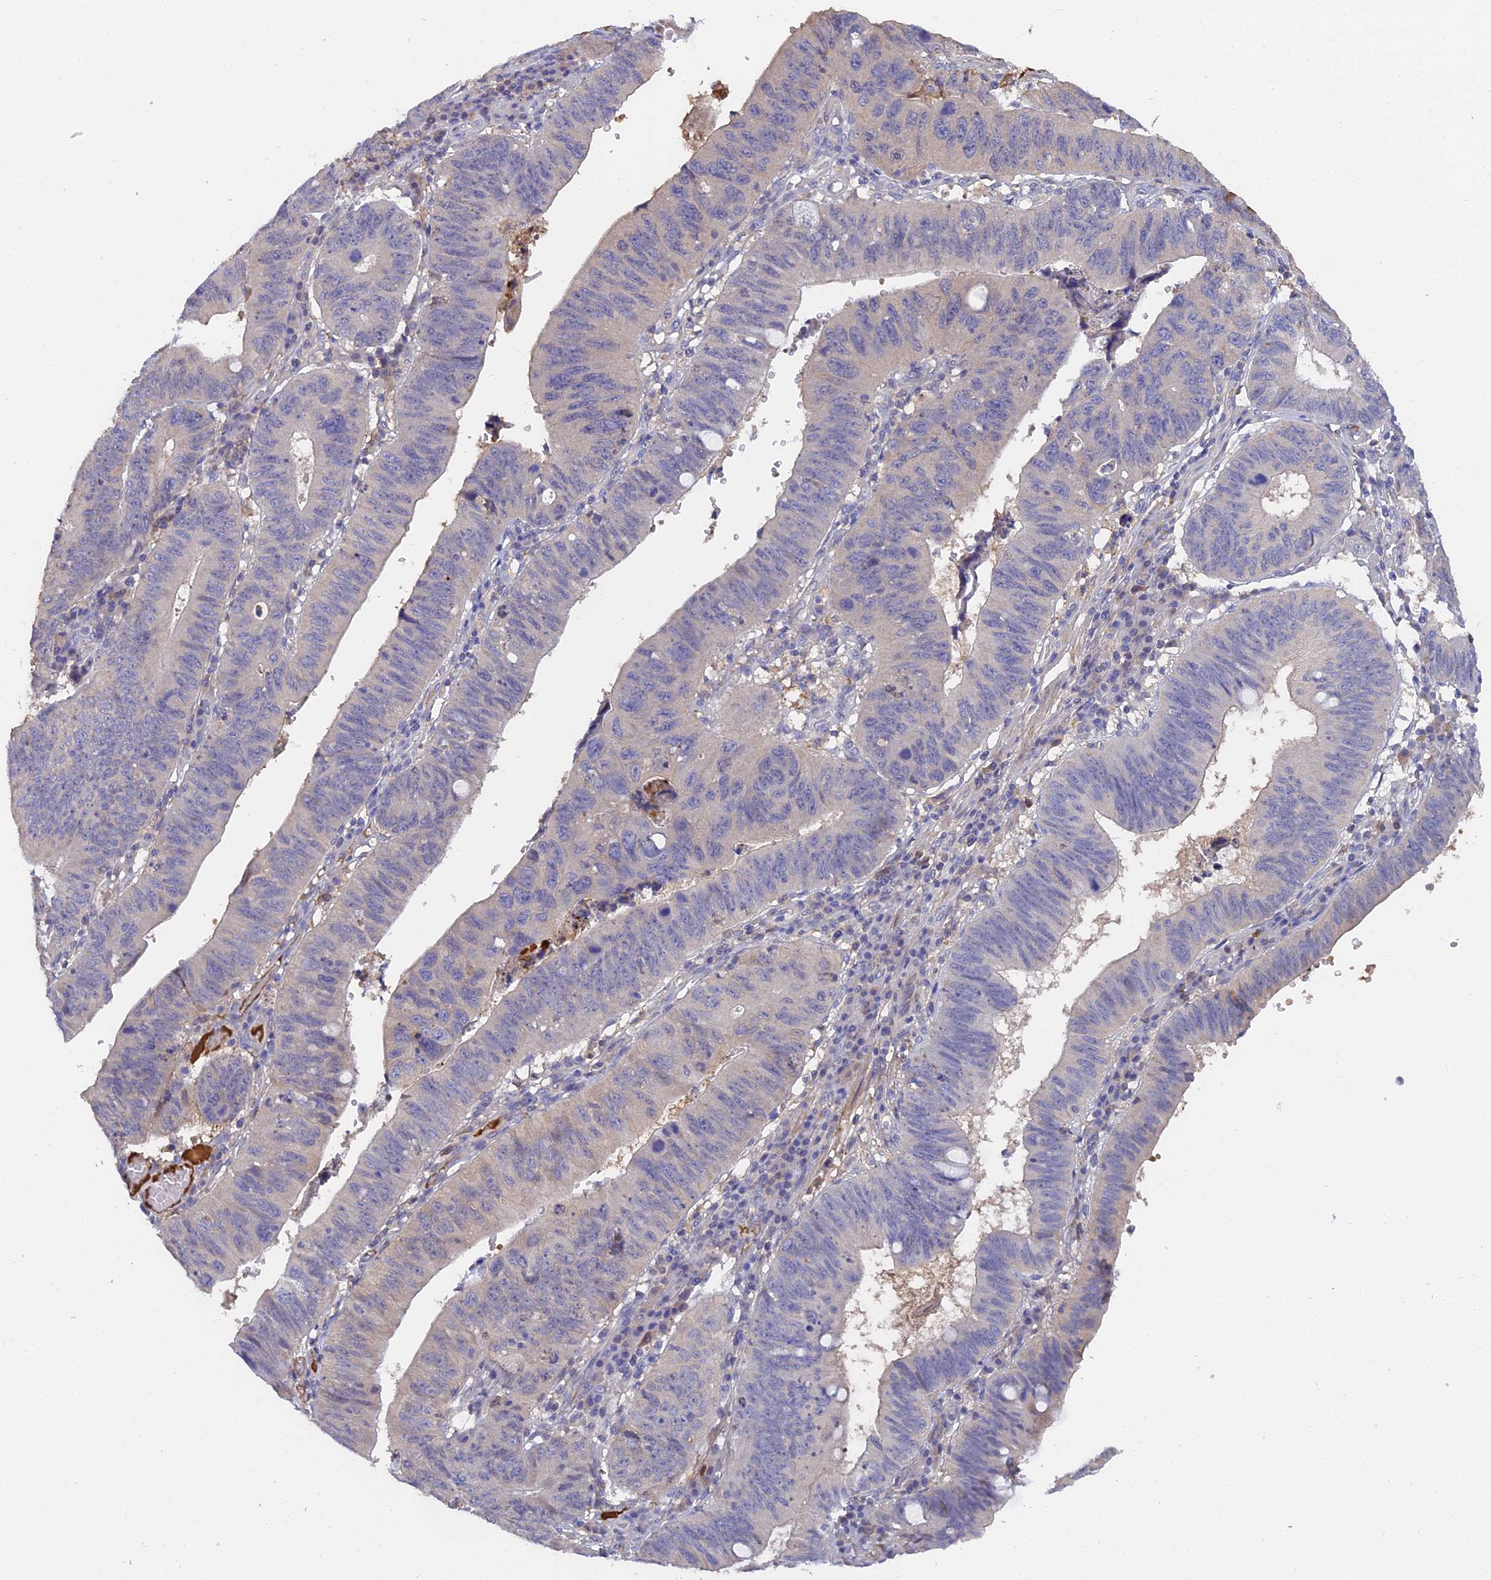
{"staining": {"intensity": "negative", "quantity": "none", "location": "none"}, "tissue": "stomach cancer", "cell_type": "Tumor cells", "image_type": "cancer", "snomed": [{"axis": "morphology", "description": "Adenocarcinoma, NOS"}, {"axis": "topography", "description": "Stomach"}], "caption": "Stomach cancer (adenocarcinoma) was stained to show a protein in brown. There is no significant expression in tumor cells.", "gene": "PZP", "patient": {"sex": "male", "age": 59}}